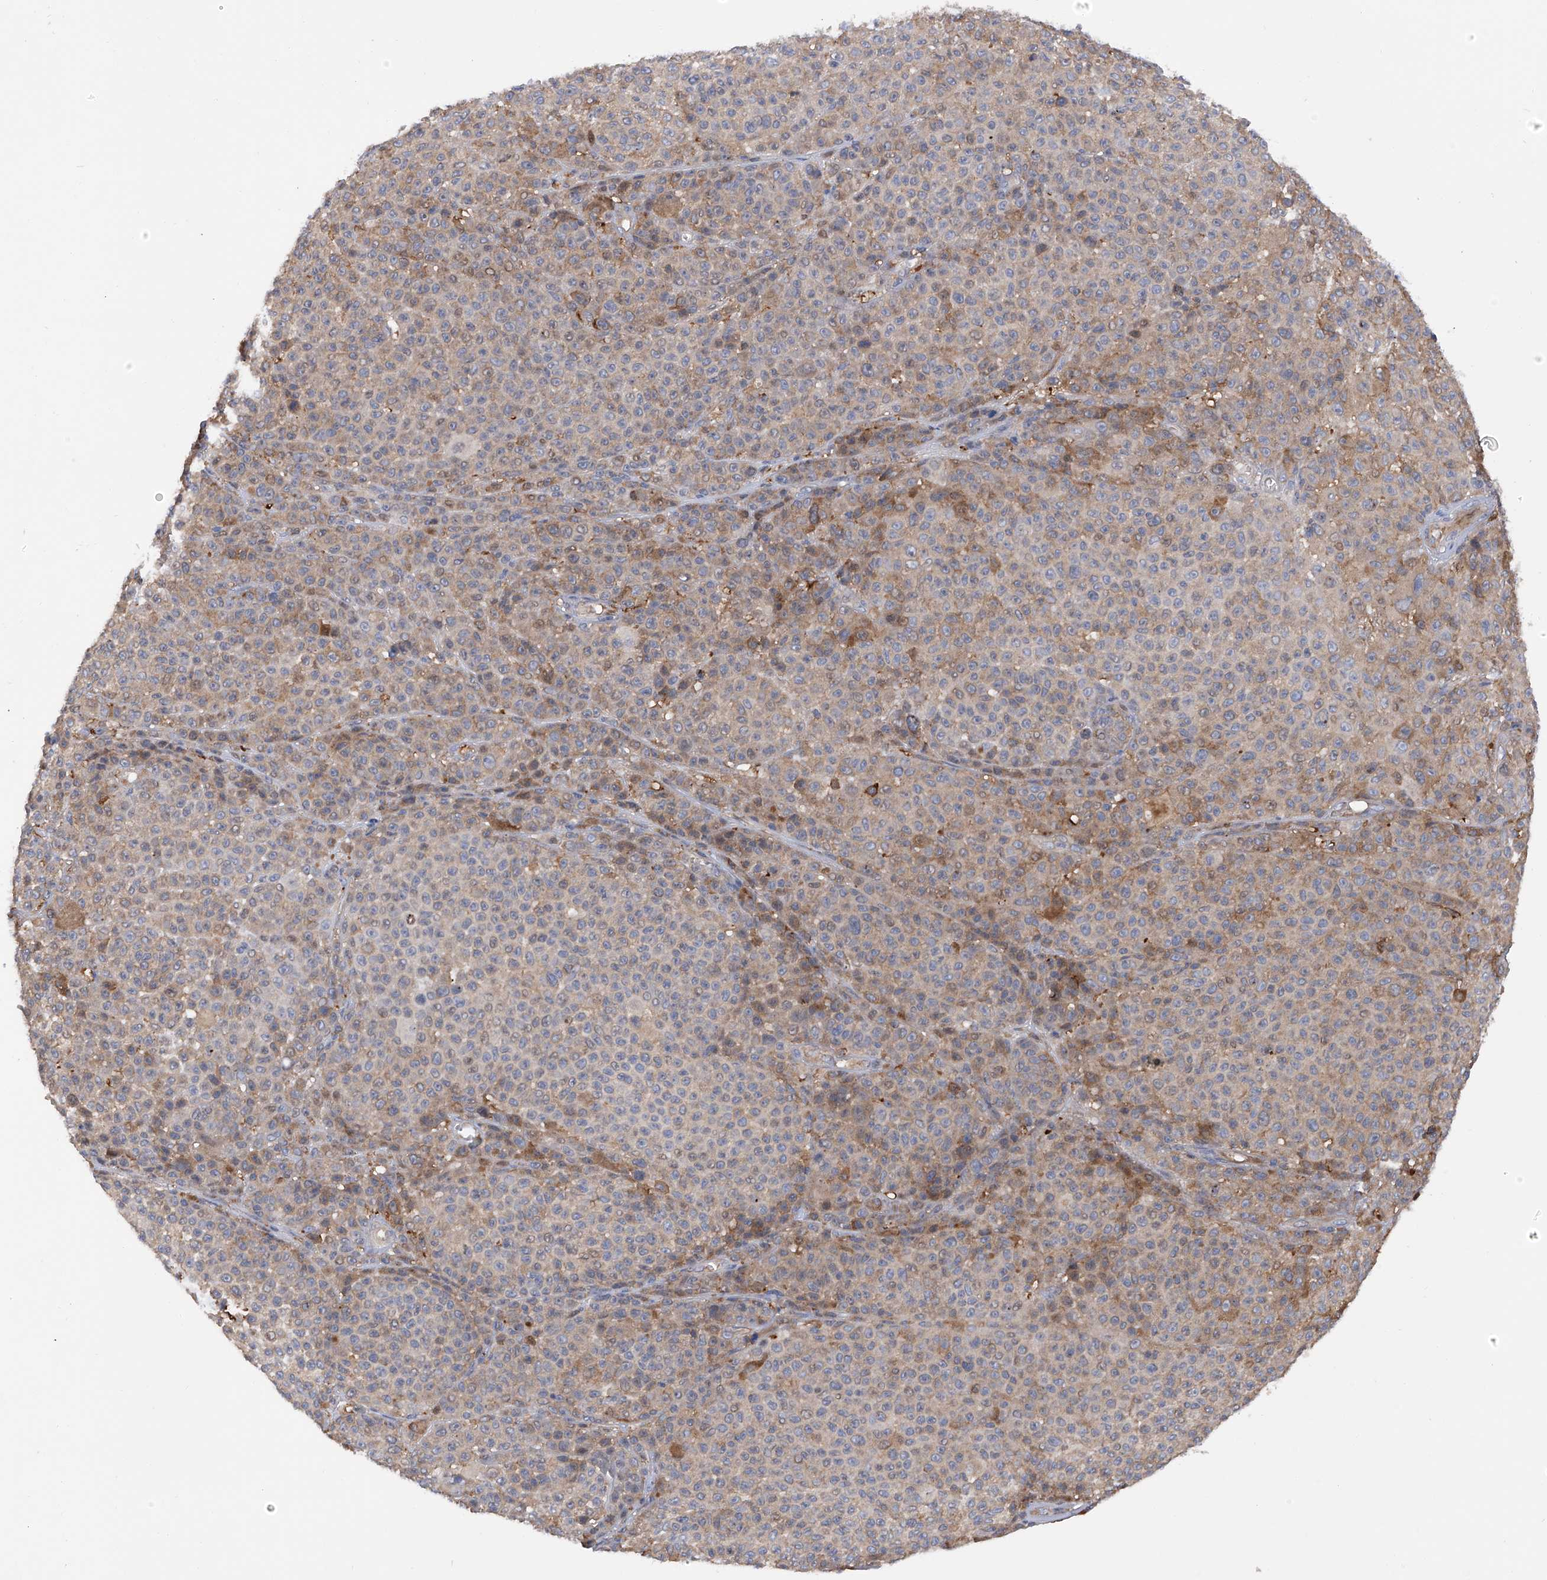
{"staining": {"intensity": "weak", "quantity": ">75%", "location": "cytoplasmic/membranous"}, "tissue": "melanoma", "cell_type": "Tumor cells", "image_type": "cancer", "snomed": [{"axis": "morphology", "description": "Malignant melanoma, NOS"}, {"axis": "topography", "description": "Skin"}], "caption": "Malignant melanoma tissue displays weak cytoplasmic/membranous staining in about >75% of tumor cells, visualized by immunohistochemistry. (DAB IHC with brightfield microscopy, high magnification).", "gene": "NUDT17", "patient": {"sex": "female", "age": 94}}